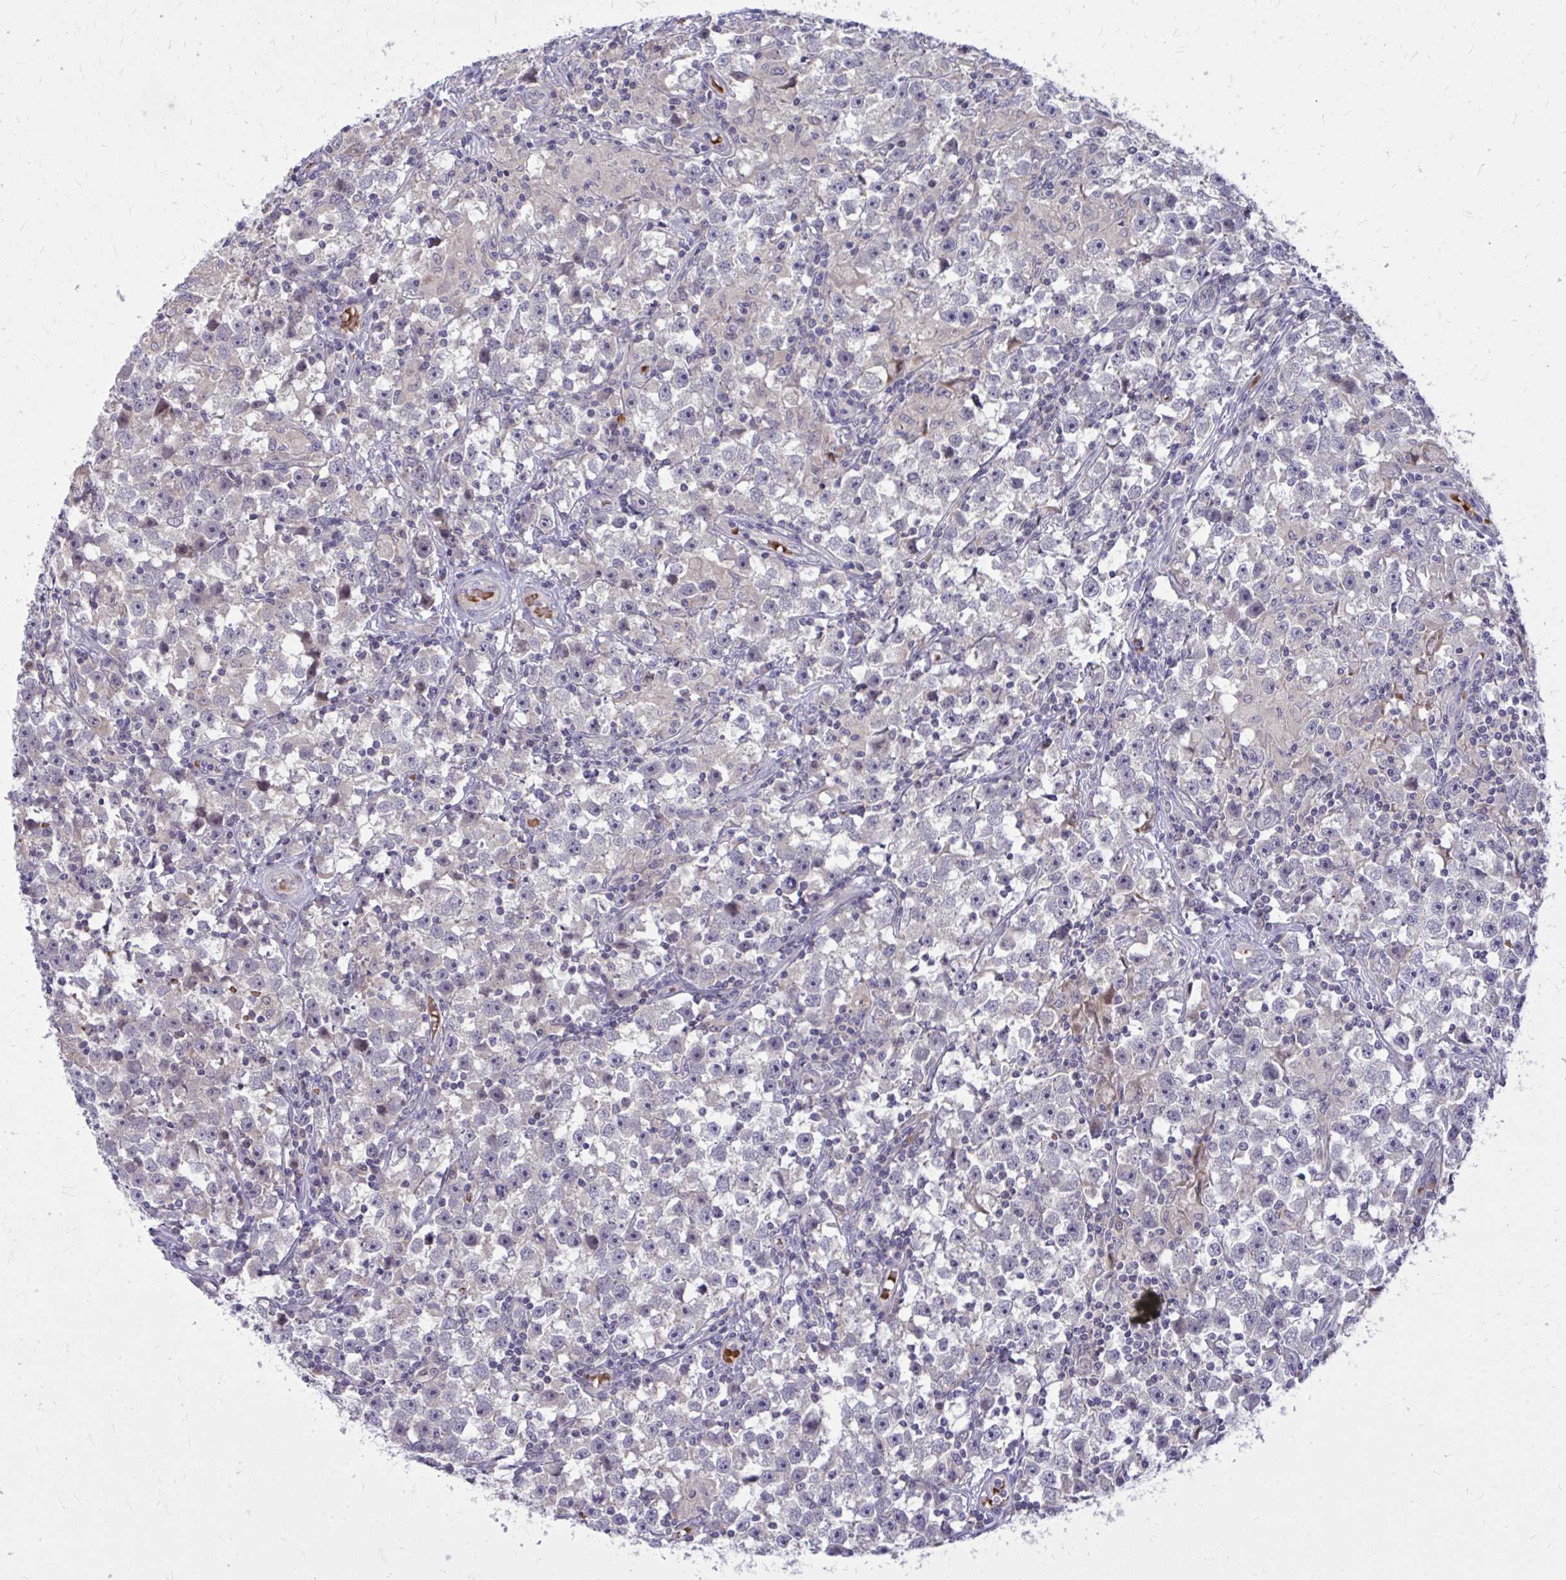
{"staining": {"intensity": "negative", "quantity": "none", "location": "none"}, "tissue": "testis cancer", "cell_type": "Tumor cells", "image_type": "cancer", "snomed": [{"axis": "morphology", "description": "Seminoma, NOS"}, {"axis": "topography", "description": "Testis"}], "caption": "DAB (3,3'-diaminobenzidine) immunohistochemical staining of human testis cancer displays no significant staining in tumor cells. The staining was performed using DAB (3,3'-diaminobenzidine) to visualize the protein expression in brown, while the nuclei were stained in blue with hematoxylin (Magnification: 20x).", "gene": "DPY19L1", "patient": {"sex": "male", "age": 33}}